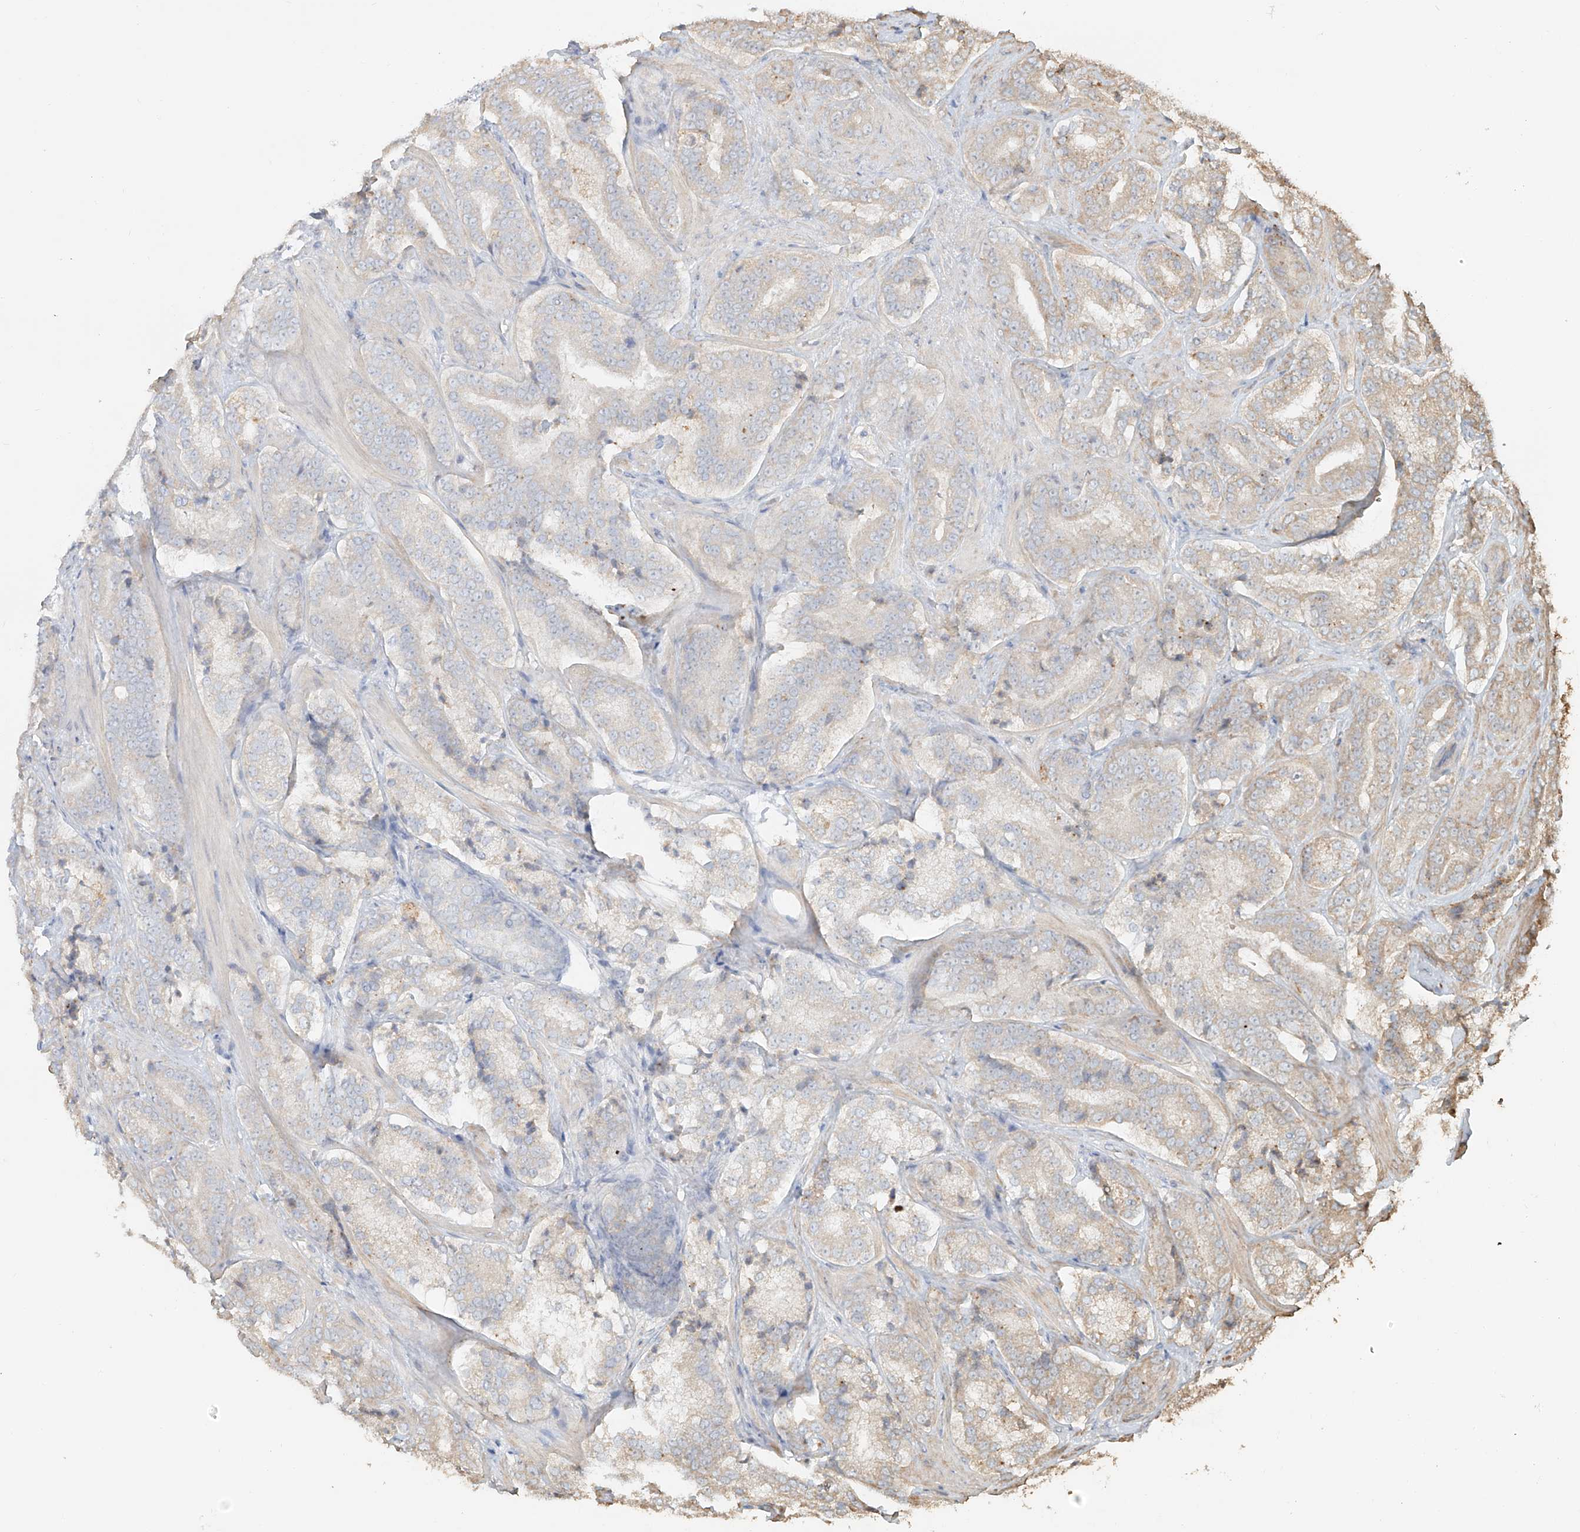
{"staining": {"intensity": "weak", "quantity": "<25%", "location": "cytoplasmic/membranous"}, "tissue": "prostate cancer", "cell_type": "Tumor cells", "image_type": "cancer", "snomed": [{"axis": "morphology", "description": "Adenocarcinoma, High grade"}, {"axis": "topography", "description": "Prostate"}], "caption": "Tumor cells show no significant protein expression in adenocarcinoma (high-grade) (prostate). (Brightfield microscopy of DAB IHC at high magnification).", "gene": "NPHS1", "patient": {"sex": "male", "age": 60}}